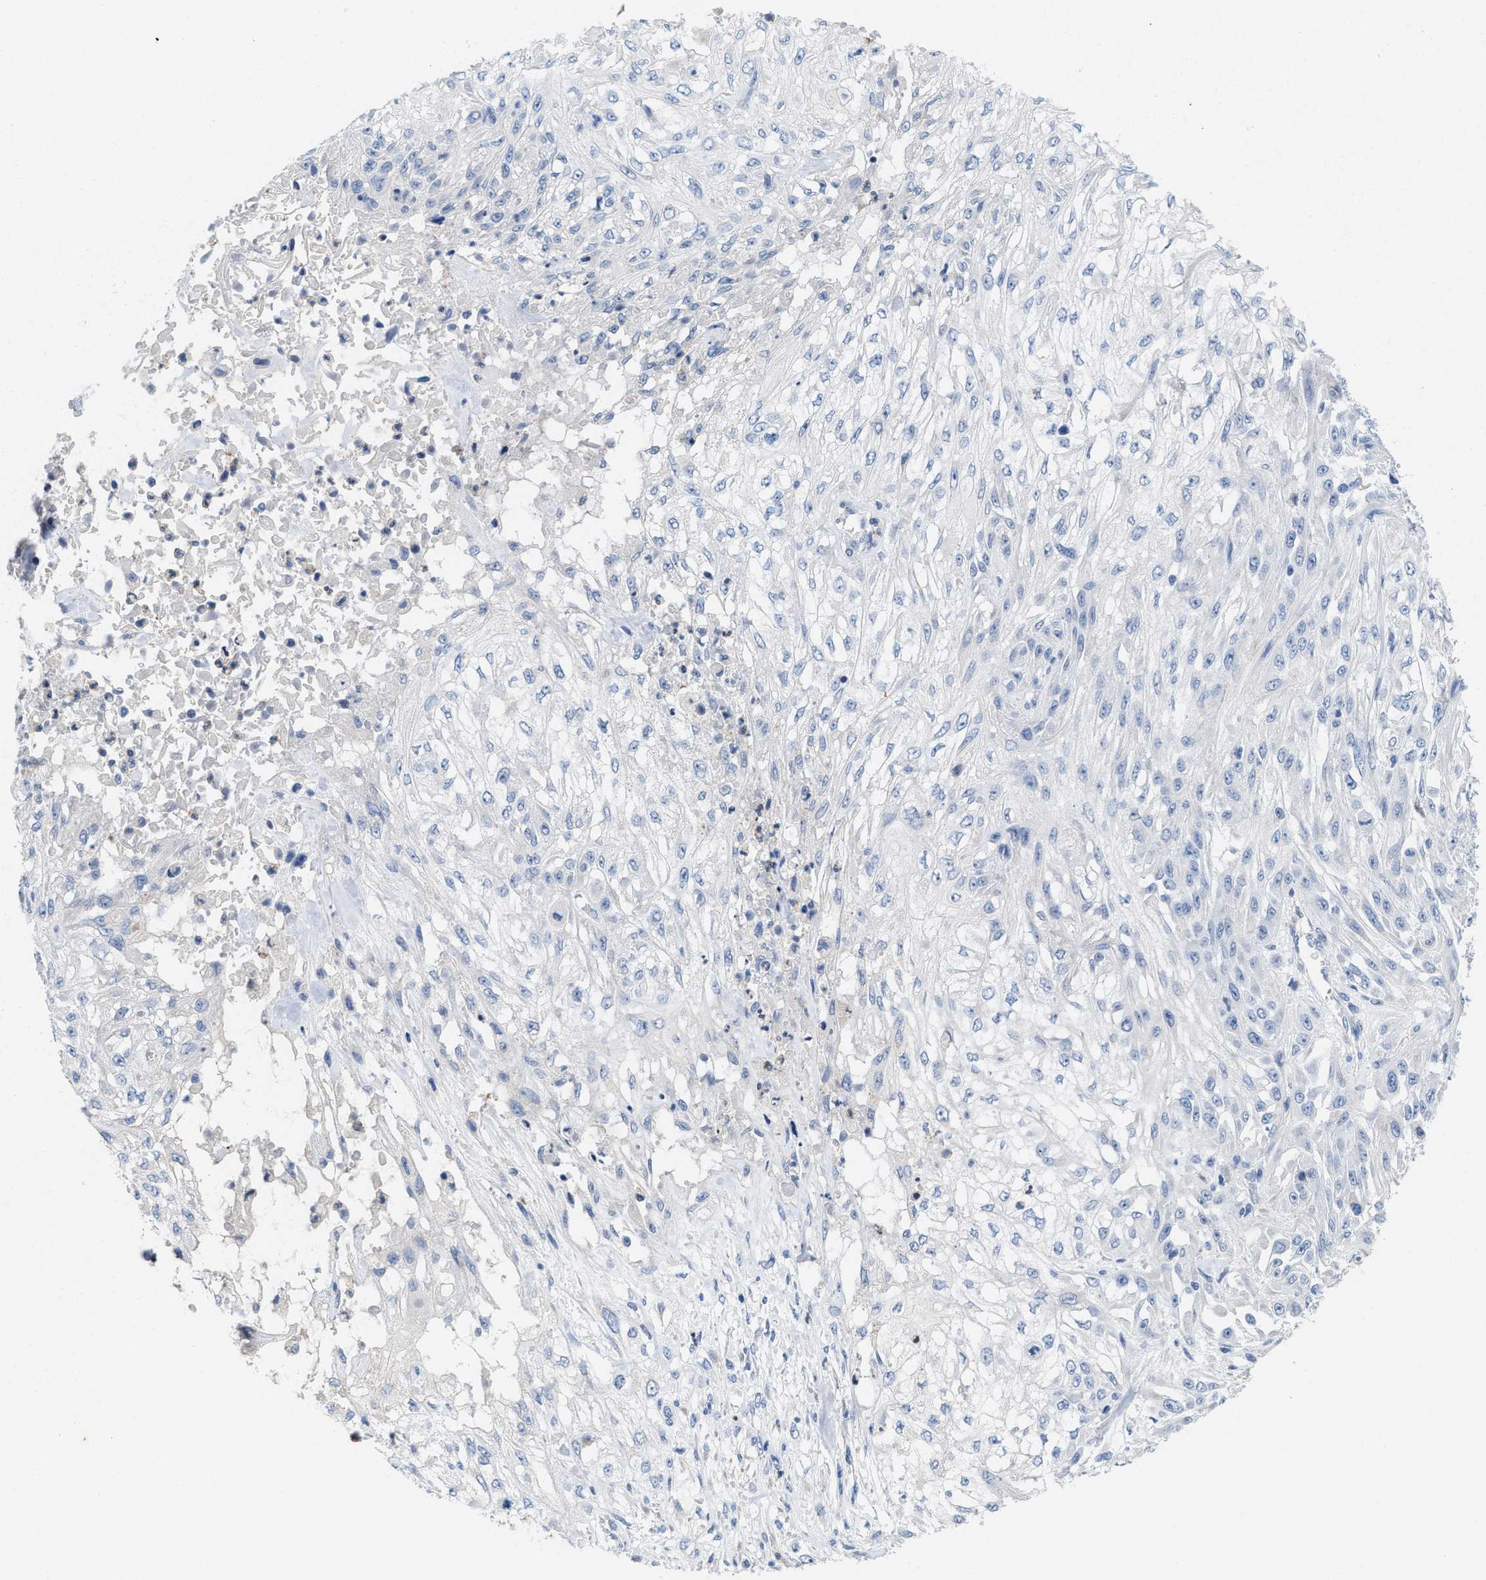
{"staining": {"intensity": "negative", "quantity": "none", "location": "none"}, "tissue": "skin cancer", "cell_type": "Tumor cells", "image_type": "cancer", "snomed": [{"axis": "morphology", "description": "Squamous cell carcinoma, NOS"}, {"axis": "morphology", "description": "Squamous cell carcinoma, metastatic, NOS"}, {"axis": "topography", "description": "Skin"}, {"axis": "topography", "description": "Lymph node"}], "caption": "DAB (3,3'-diaminobenzidine) immunohistochemical staining of human skin metastatic squamous cell carcinoma reveals no significant staining in tumor cells.", "gene": "CPA2", "patient": {"sex": "male", "age": 75}}